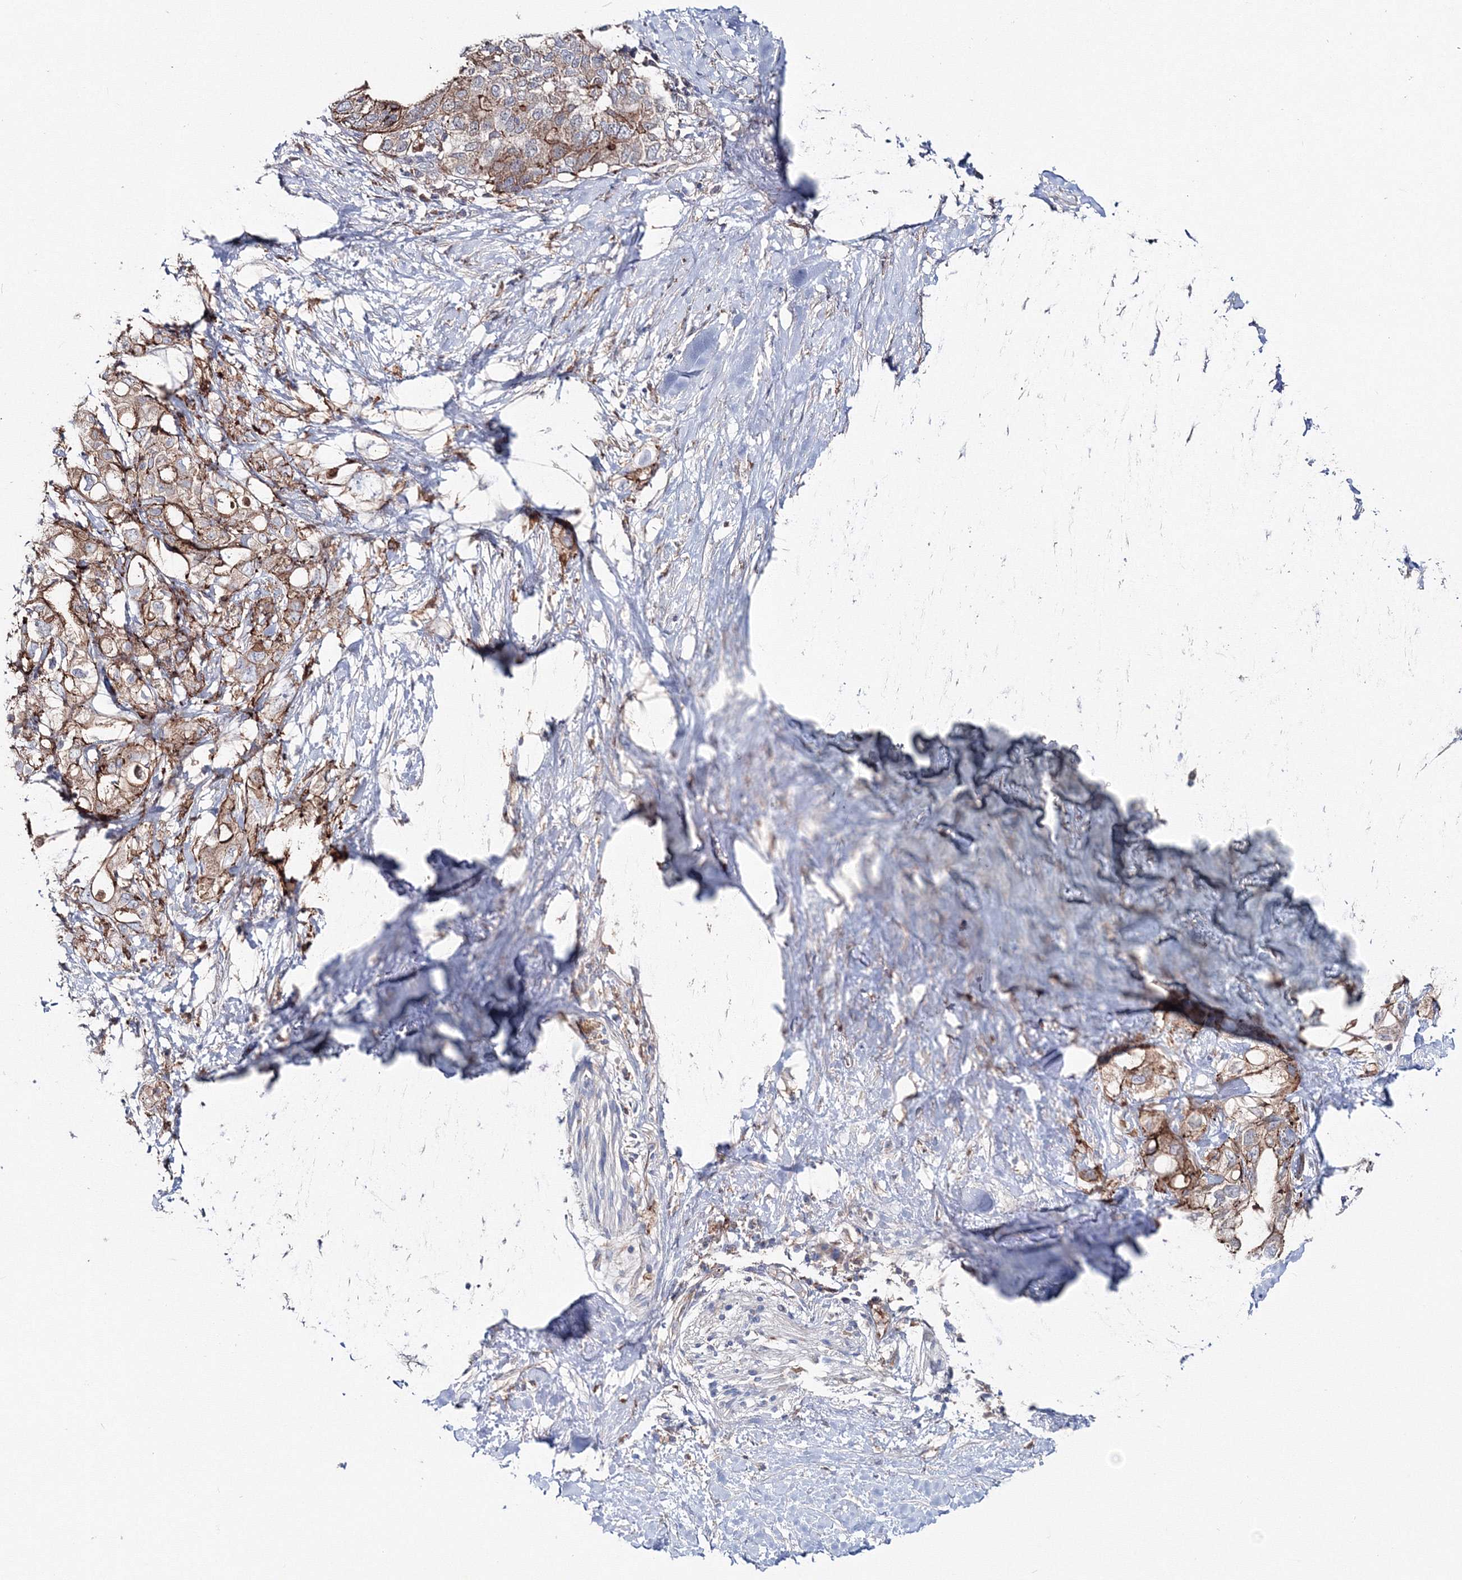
{"staining": {"intensity": "weak", "quantity": ">75%", "location": "cytoplasmic/membranous"}, "tissue": "pancreatic cancer", "cell_type": "Tumor cells", "image_type": "cancer", "snomed": [{"axis": "morphology", "description": "Adenocarcinoma, NOS"}, {"axis": "topography", "description": "Pancreas"}], "caption": "IHC staining of adenocarcinoma (pancreatic), which exhibits low levels of weak cytoplasmic/membranous staining in about >75% of tumor cells indicating weak cytoplasmic/membranous protein expression. The staining was performed using DAB (brown) for protein detection and nuclei were counterstained in hematoxylin (blue).", "gene": "GGA2", "patient": {"sex": "female", "age": 56}}